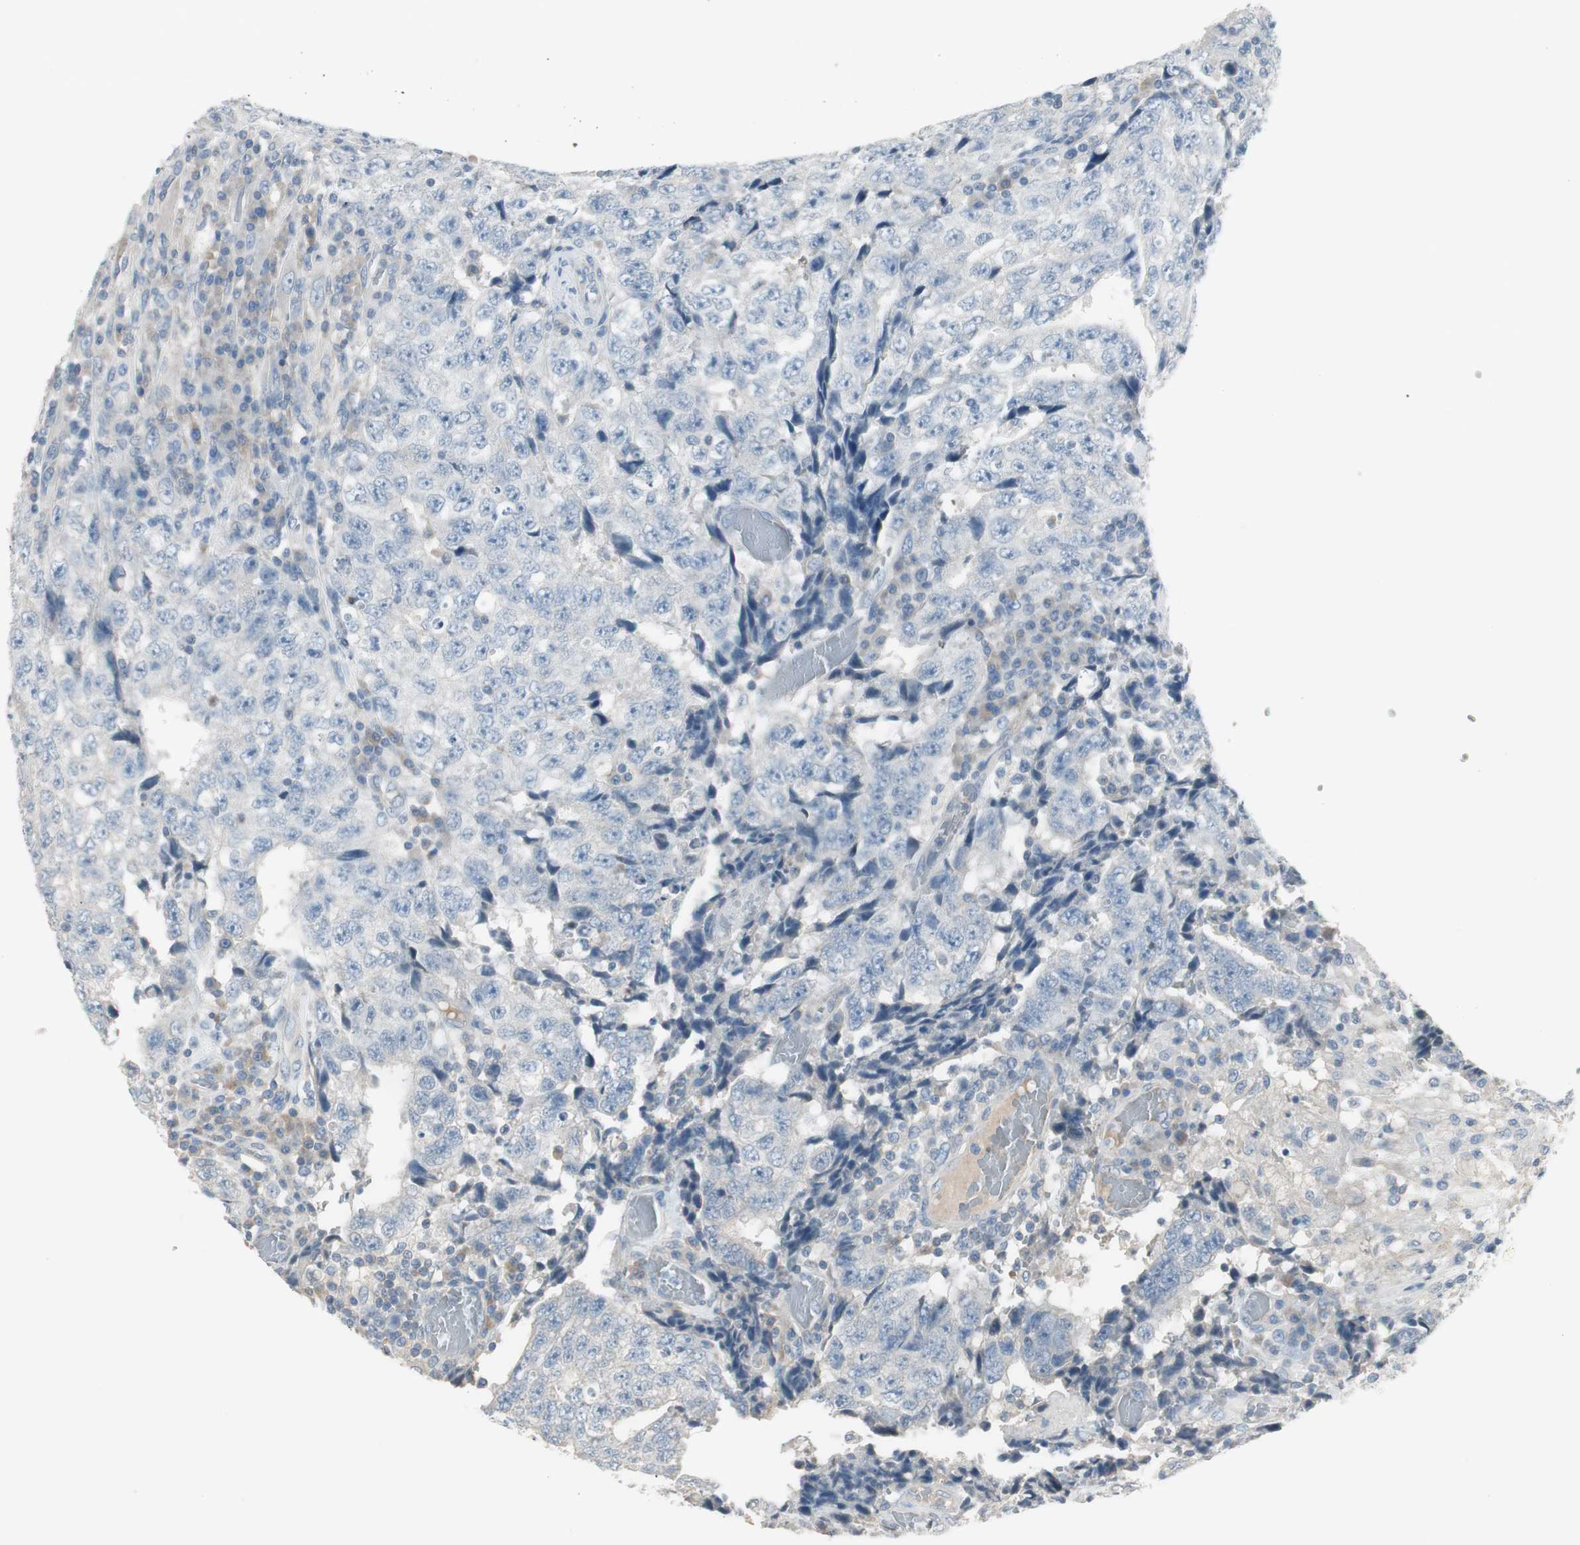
{"staining": {"intensity": "negative", "quantity": "none", "location": "none"}, "tissue": "testis cancer", "cell_type": "Tumor cells", "image_type": "cancer", "snomed": [{"axis": "morphology", "description": "Necrosis, NOS"}, {"axis": "morphology", "description": "Carcinoma, Embryonal, NOS"}, {"axis": "topography", "description": "Testis"}], "caption": "High magnification brightfield microscopy of testis cancer stained with DAB (brown) and counterstained with hematoxylin (blue): tumor cells show no significant expression. (Stains: DAB immunohistochemistry with hematoxylin counter stain, Microscopy: brightfield microscopy at high magnification).", "gene": "EVA1A", "patient": {"sex": "male", "age": 19}}